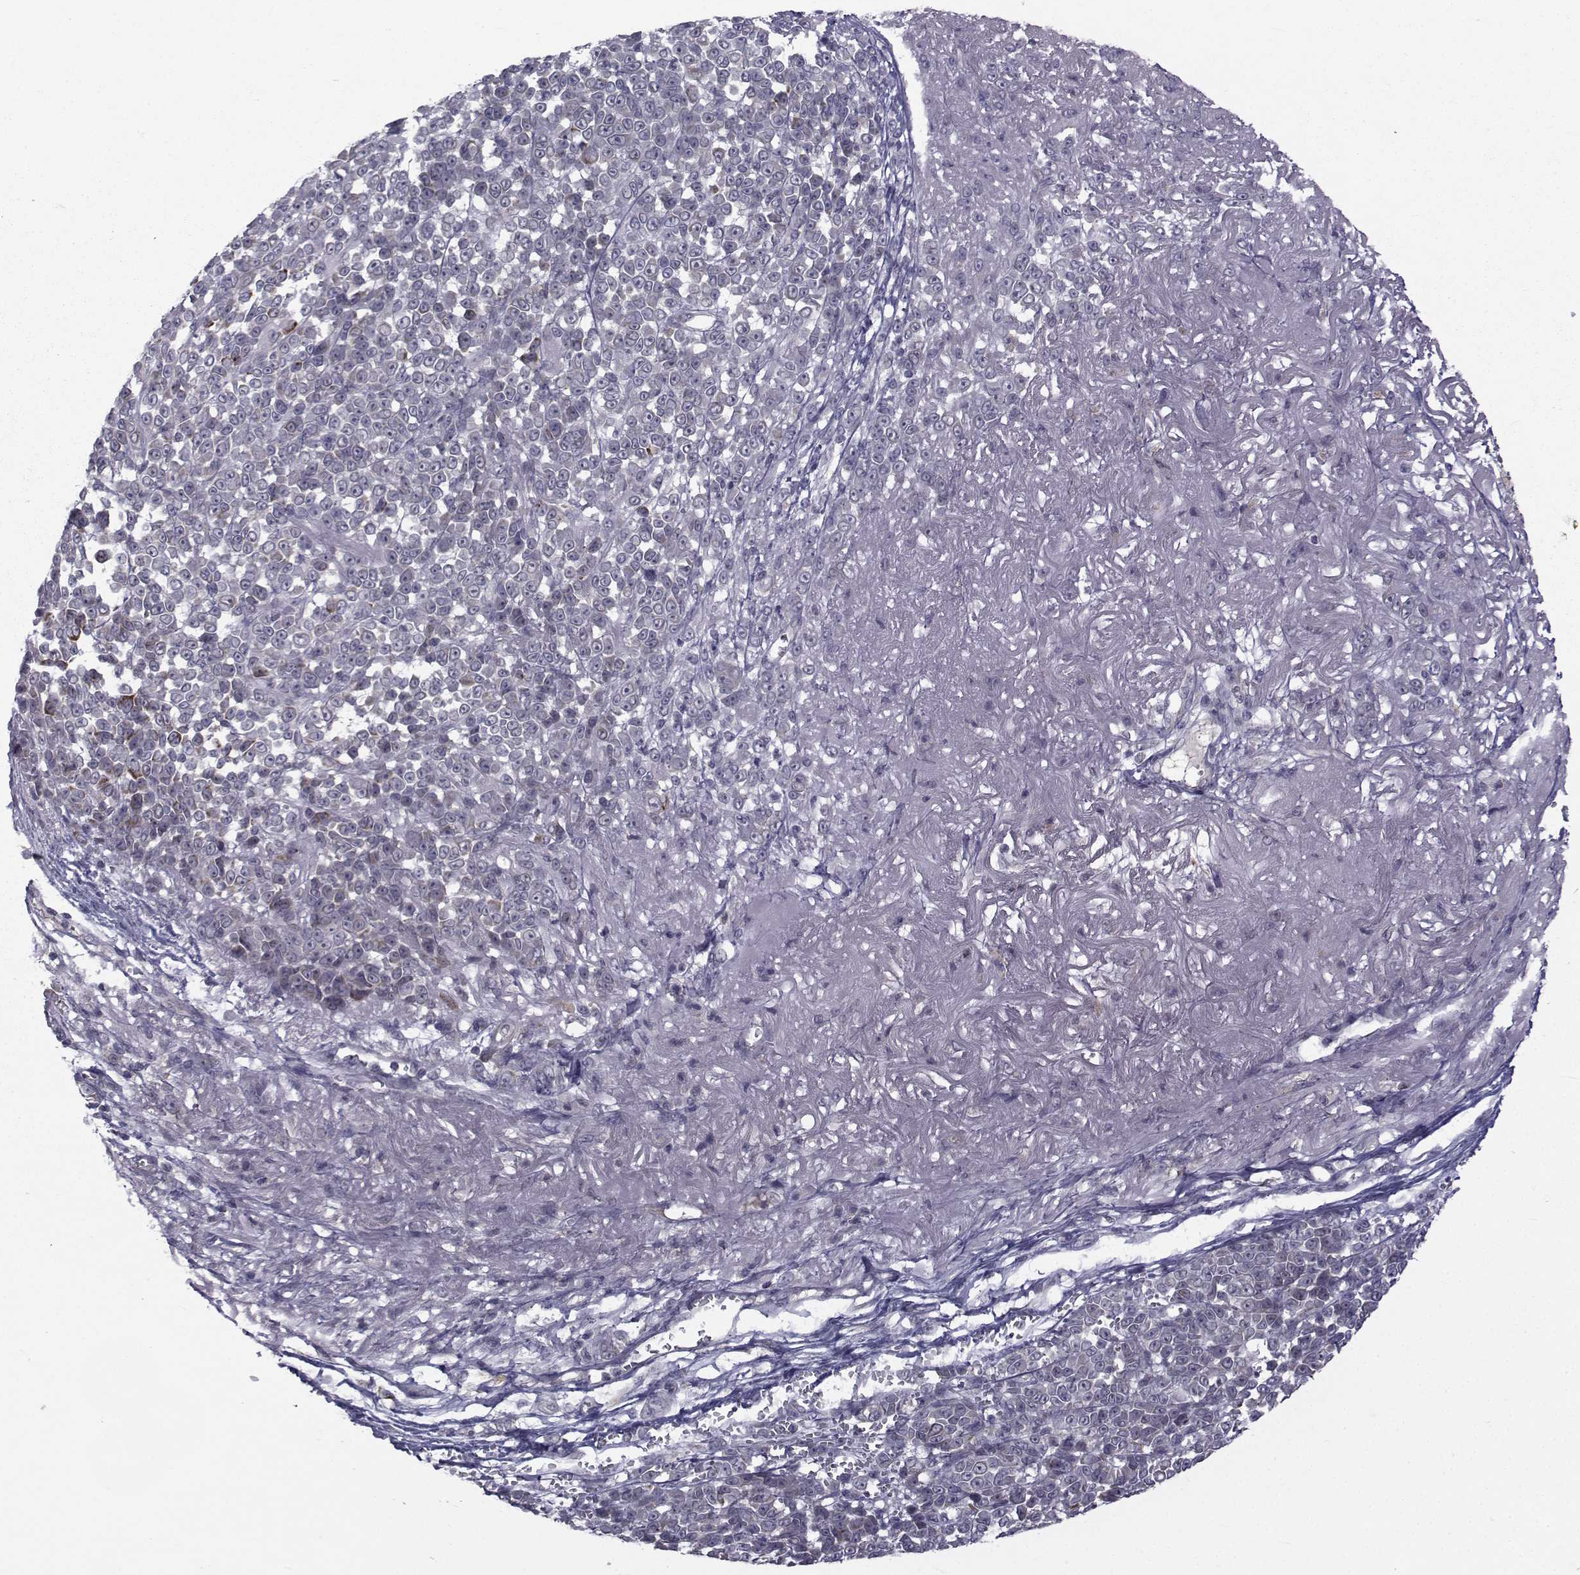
{"staining": {"intensity": "negative", "quantity": "none", "location": "none"}, "tissue": "melanoma", "cell_type": "Tumor cells", "image_type": "cancer", "snomed": [{"axis": "morphology", "description": "Malignant melanoma, NOS"}, {"axis": "topography", "description": "Skin"}], "caption": "This histopathology image is of malignant melanoma stained with immunohistochemistry to label a protein in brown with the nuclei are counter-stained blue. There is no staining in tumor cells.", "gene": "FDXR", "patient": {"sex": "female", "age": 95}}